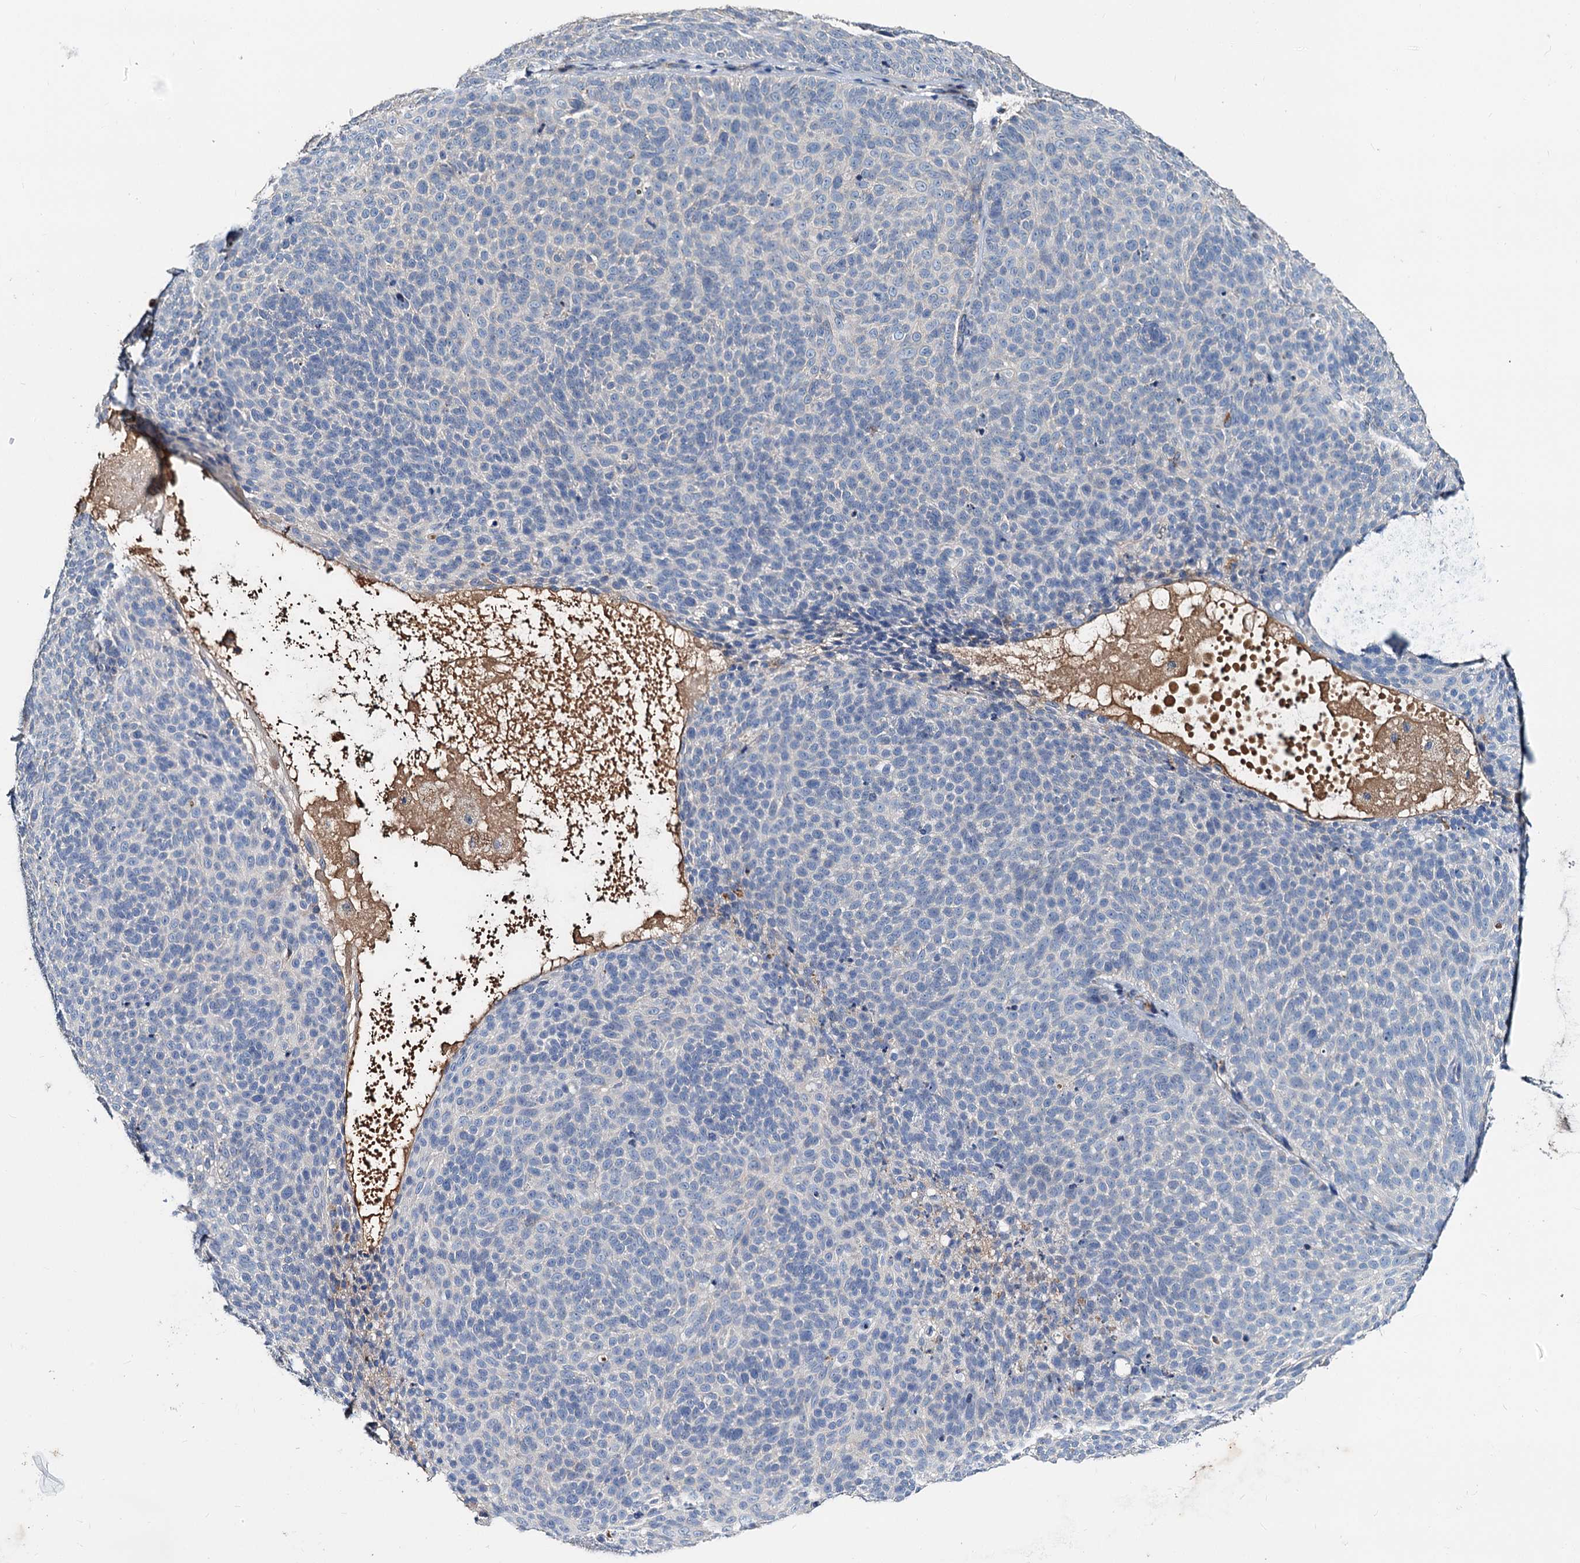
{"staining": {"intensity": "negative", "quantity": "none", "location": "none"}, "tissue": "skin cancer", "cell_type": "Tumor cells", "image_type": "cancer", "snomed": [{"axis": "morphology", "description": "Basal cell carcinoma"}, {"axis": "topography", "description": "Skin"}], "caption": "This is an immunohistochemistry (IHC) histopathology image of skin basal cell carcinoma. There is no expression in tumor cells.", "gene": "ACY3", "patient": {"sex": "male", "age": 85}}